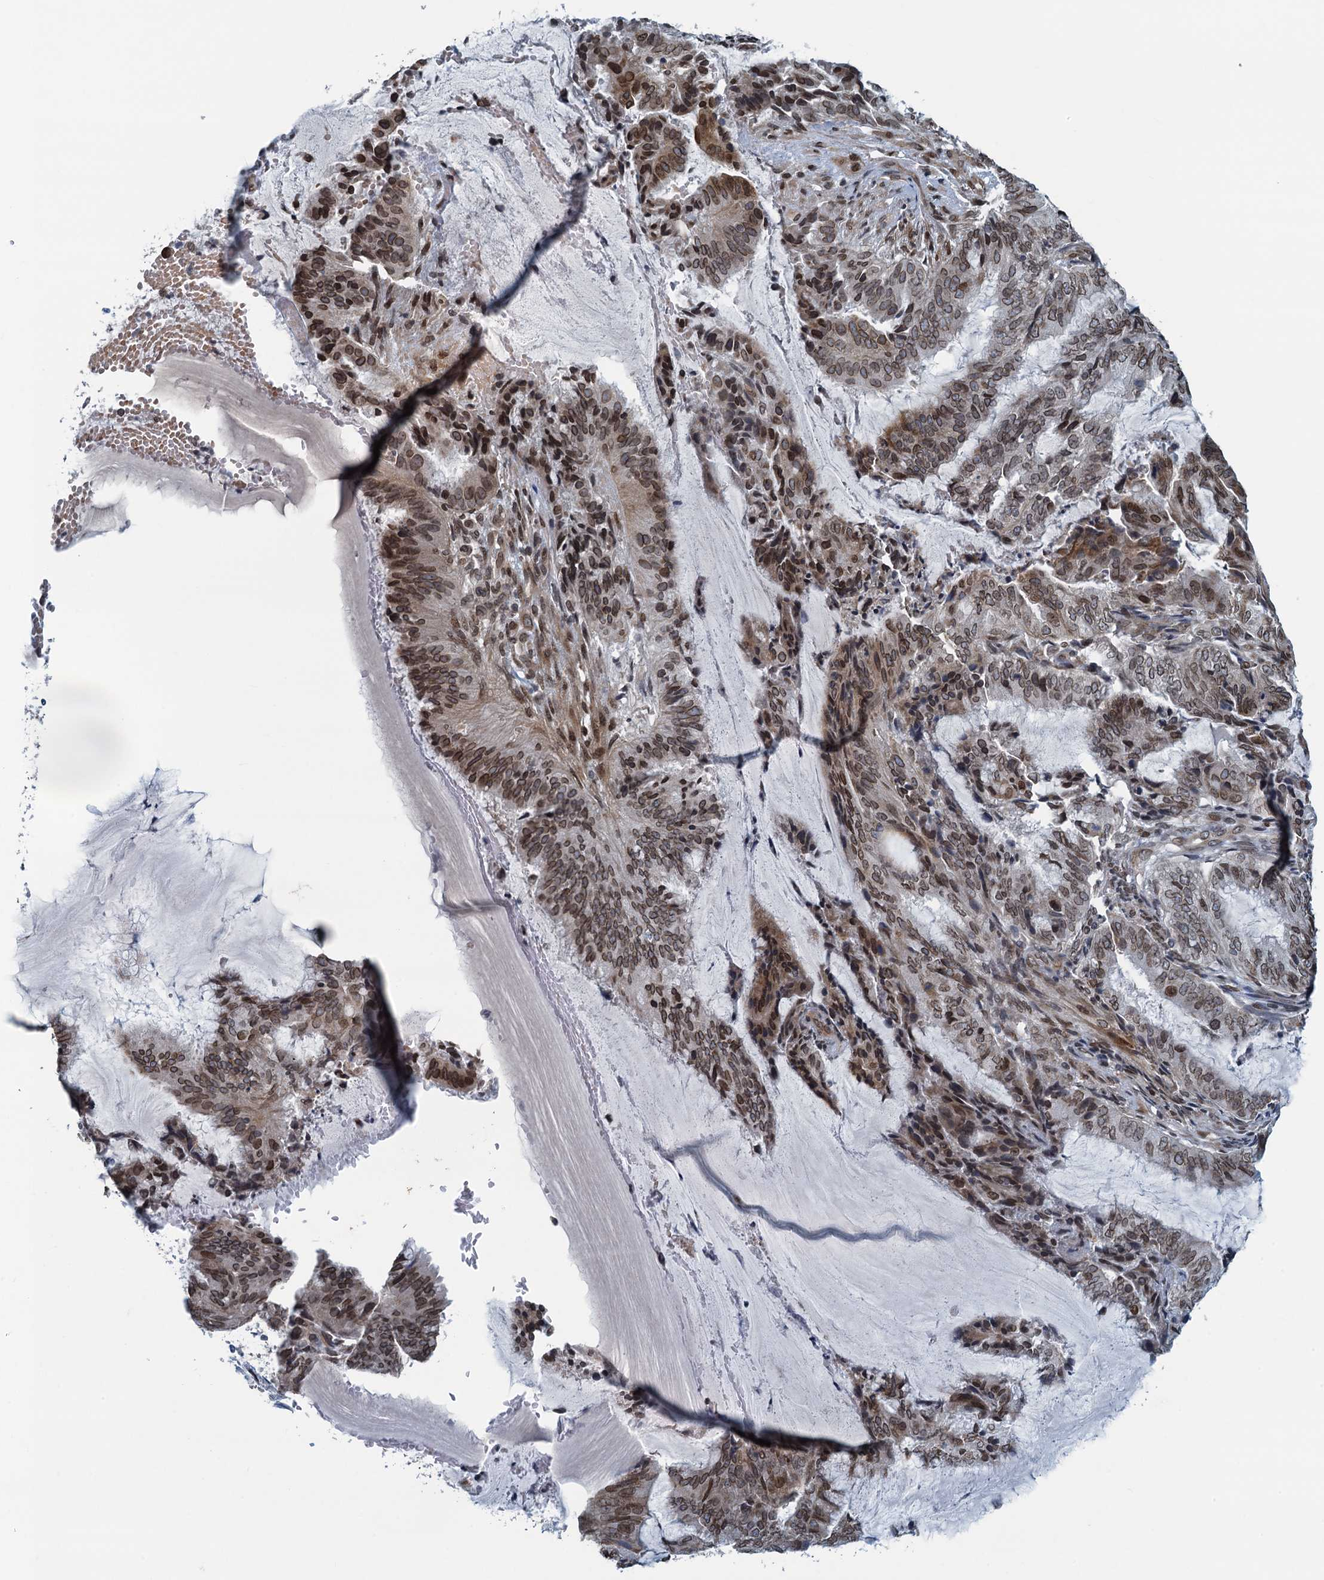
{"staining": {"intensity": "moderate", "quantity": ">75%", "location": "cytoplasmic/membranous,nuclear"}, "tissue": "endometrial cancer", "cell_type": "Tumor cells", "image_type": "cancer", "snomed": [{"axis": "morphology", "description": "Adenocarcinoma, NOS"}, {"axis": "topography", "description": "Endometrium"}], "caption": "Protein expression analysis of human endometrial cancer (adenocarcinoma) reveals moderate cytoplasmic/membranous and nuclear staining in approximately >75% of tumor cells.", "gene": "CCDC34", "patient": {"sex": "female", "age": 51}}